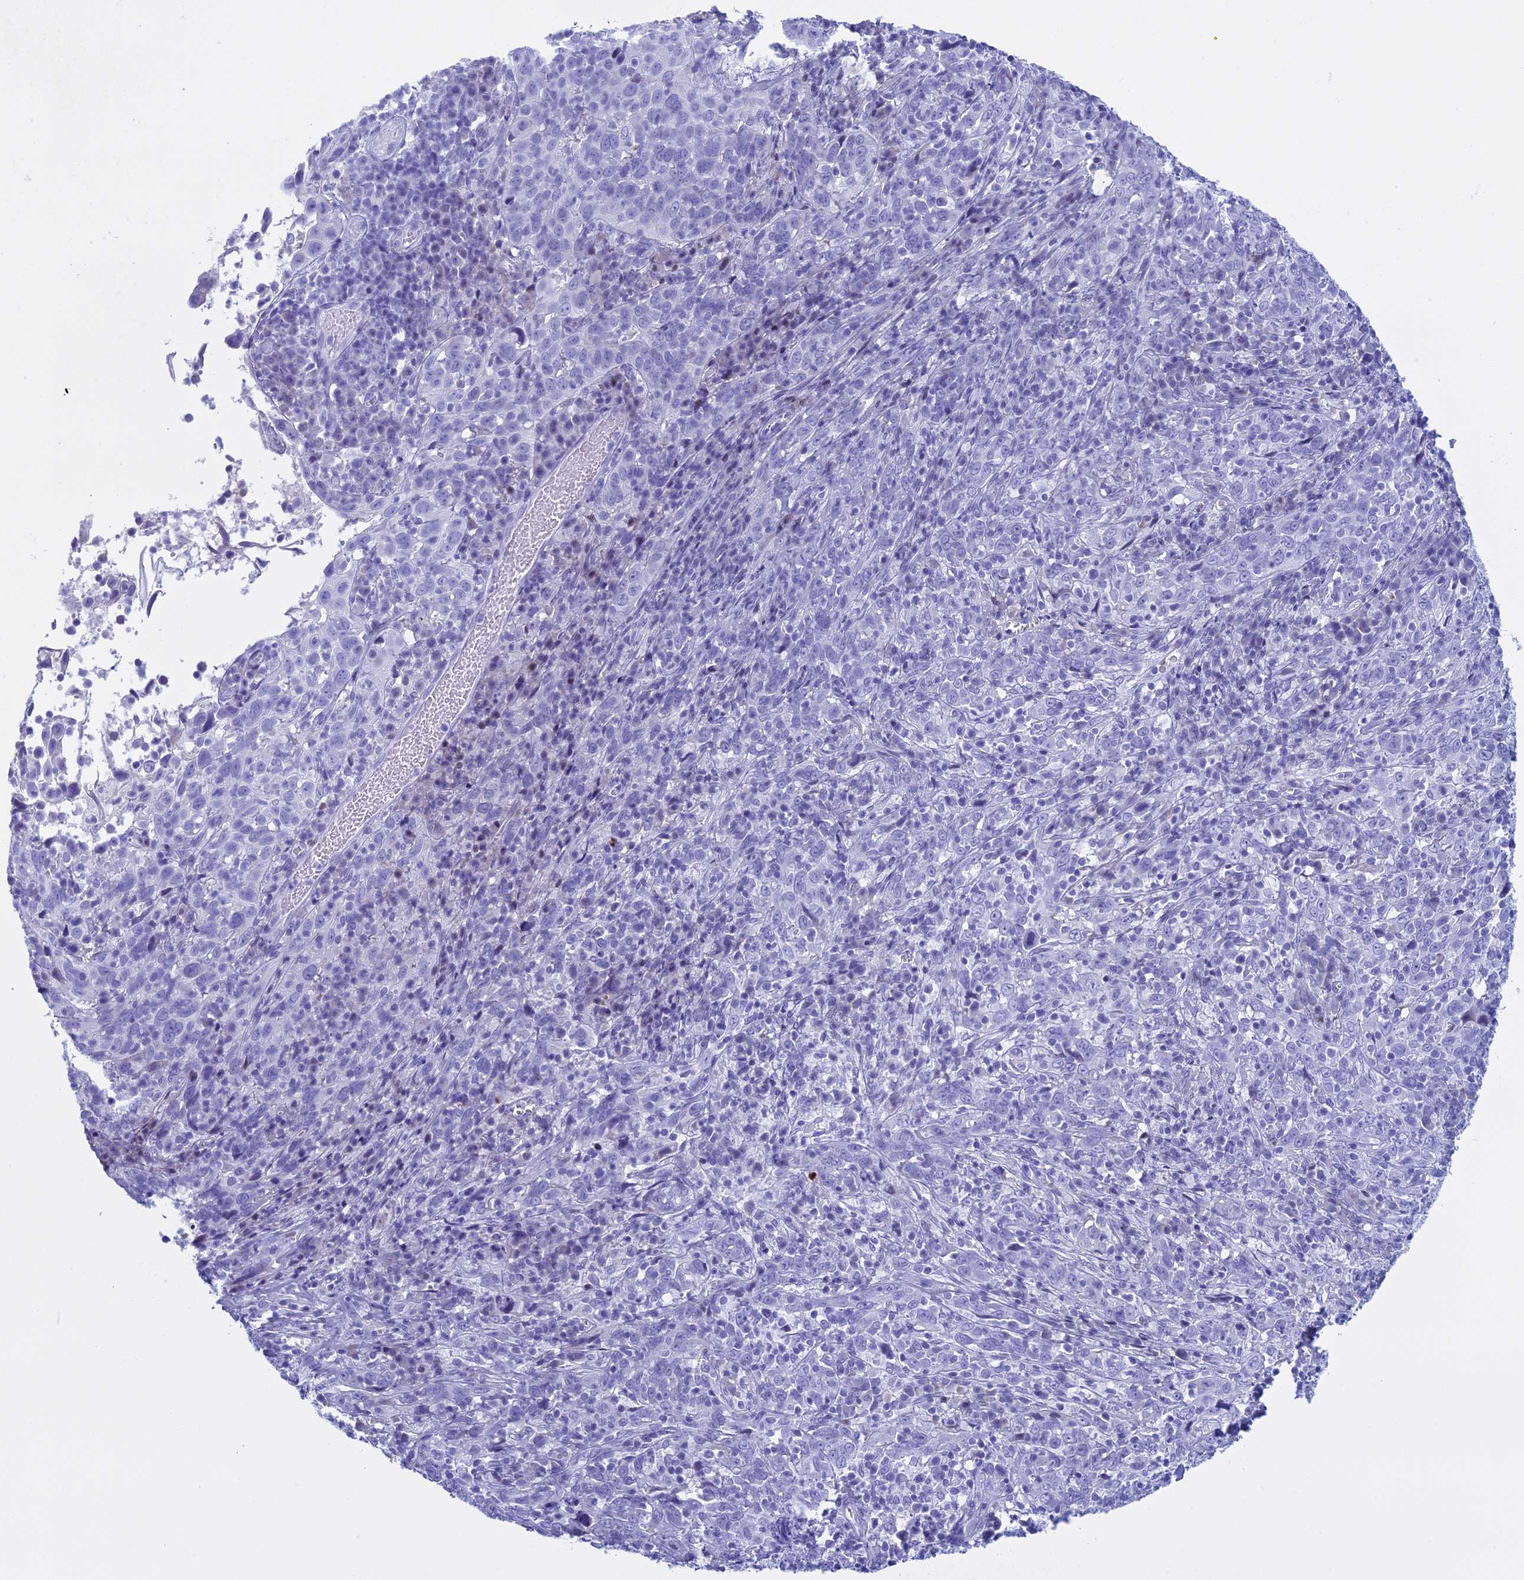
{"staining": {"intensity": "negative", "quantity": "none", "location": "none"}, "tissue": "cervical cancer", "cell_type": "Tumor cells", "image_type": "cancer", "snomed": [{"axis": "morphology", "description": "Squamous cell carcinoma, NOS"}, {"axis": "topography", "description": "Cervix"}], "caption": "There is no significant expression in tumor cells of squamous cell carcinoma (cervical). (Immunohistochemistry (ihc), brightfield microscopy, high magnification).", "gene": "KCTD21", "patient": {"sex": "female", "age": 46}}